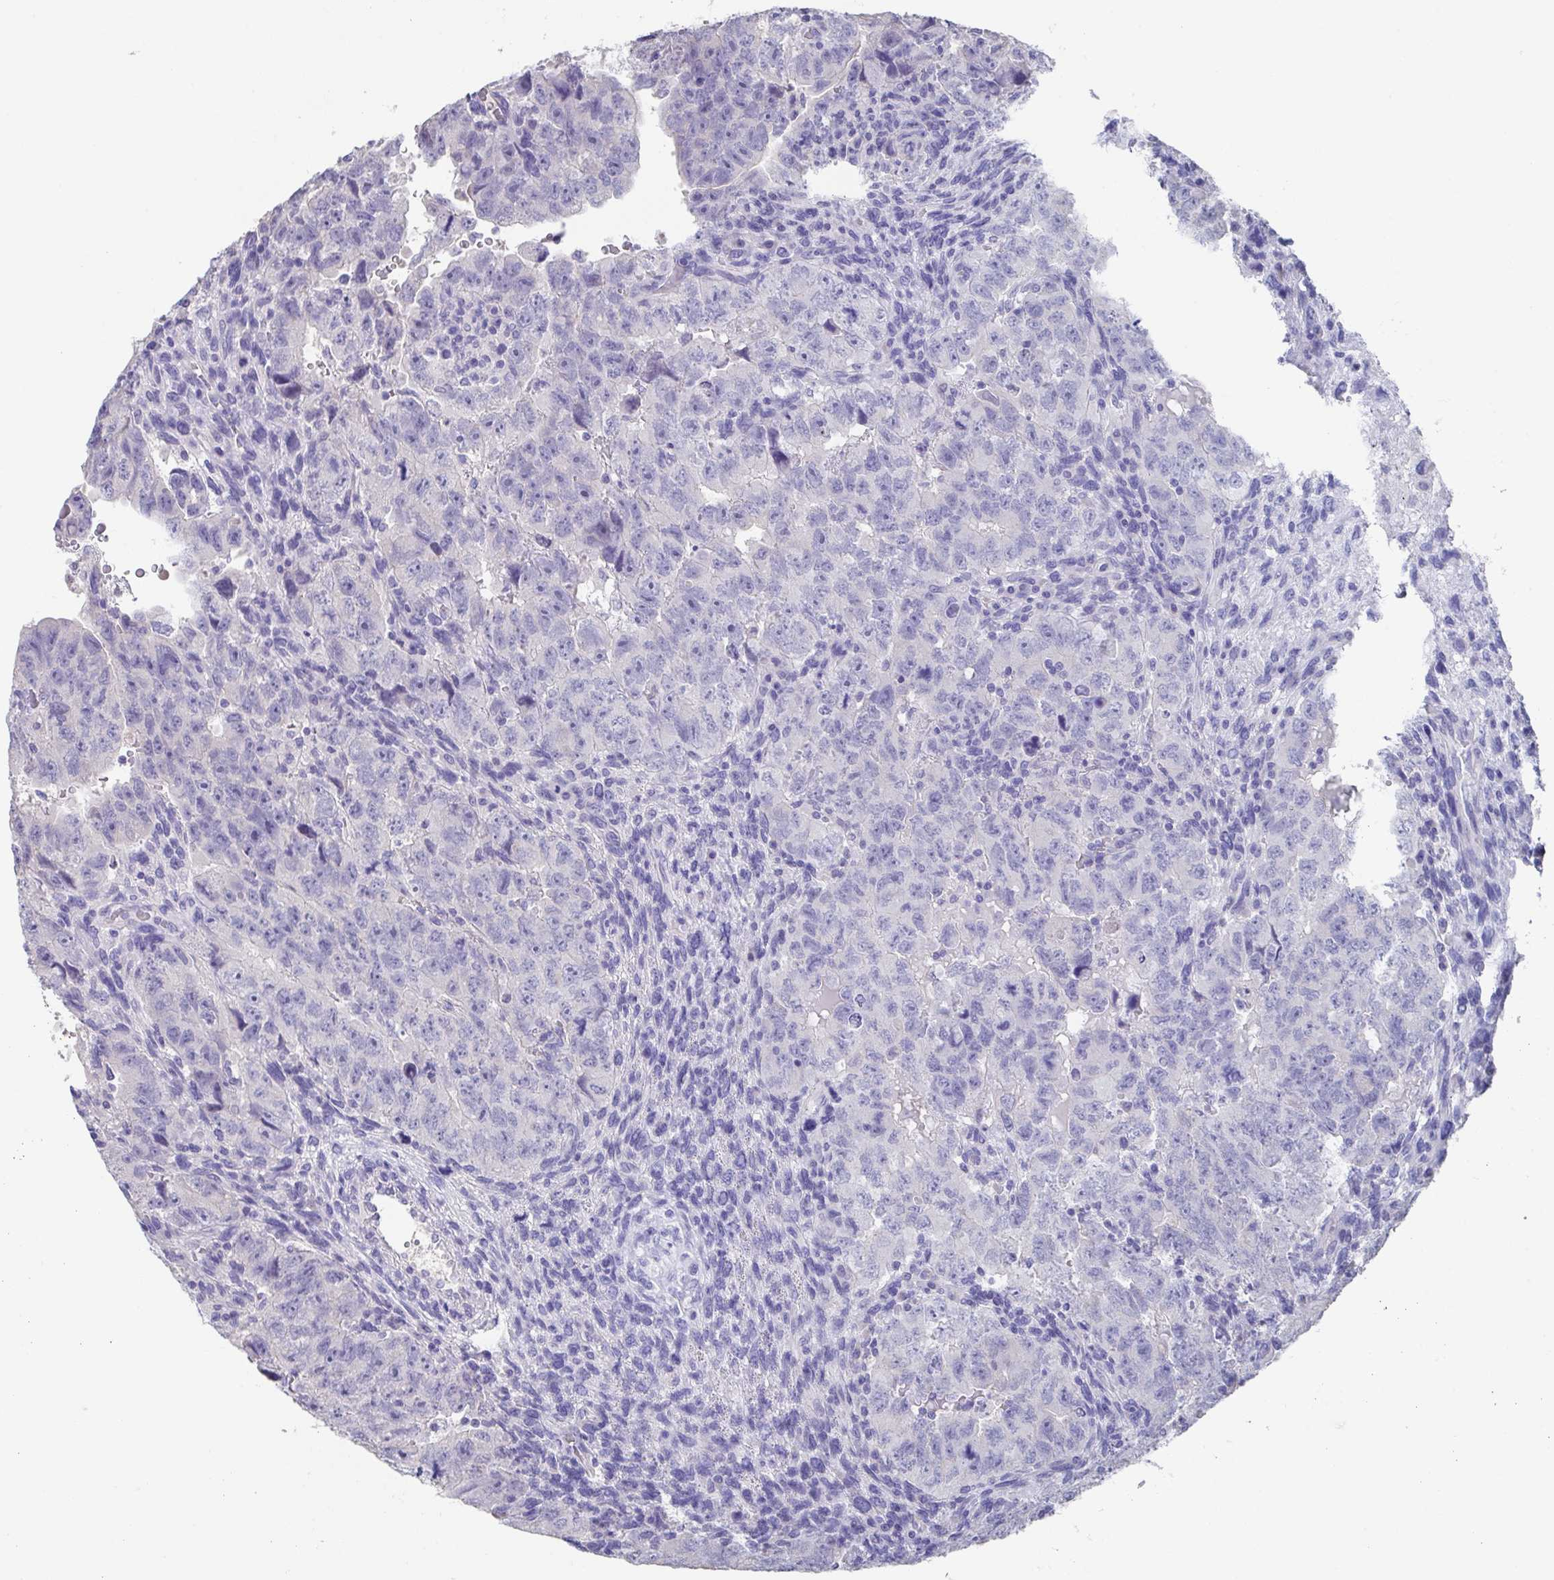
{"staining": {"intensity": "negative", "quantity": "none", "location": "none"}, "tissue": "testis cancer", "cell_type": "Tumor cells", "image_type": "cancer", "snomed": [{"axis": "morphology", "description": "Carcinoma, Embryonal, NOS"}, {"axis": "topography", "description": "Testis"}], "caption": "This micrograph is of testis embryonal carcinoma stained with IHC to label a protein in brown with the nuclei are counter-stained blue. There is no staining in tumor cells.", "gene": "SLC44A4", "patient": {"sex": "male", "age": 24}}